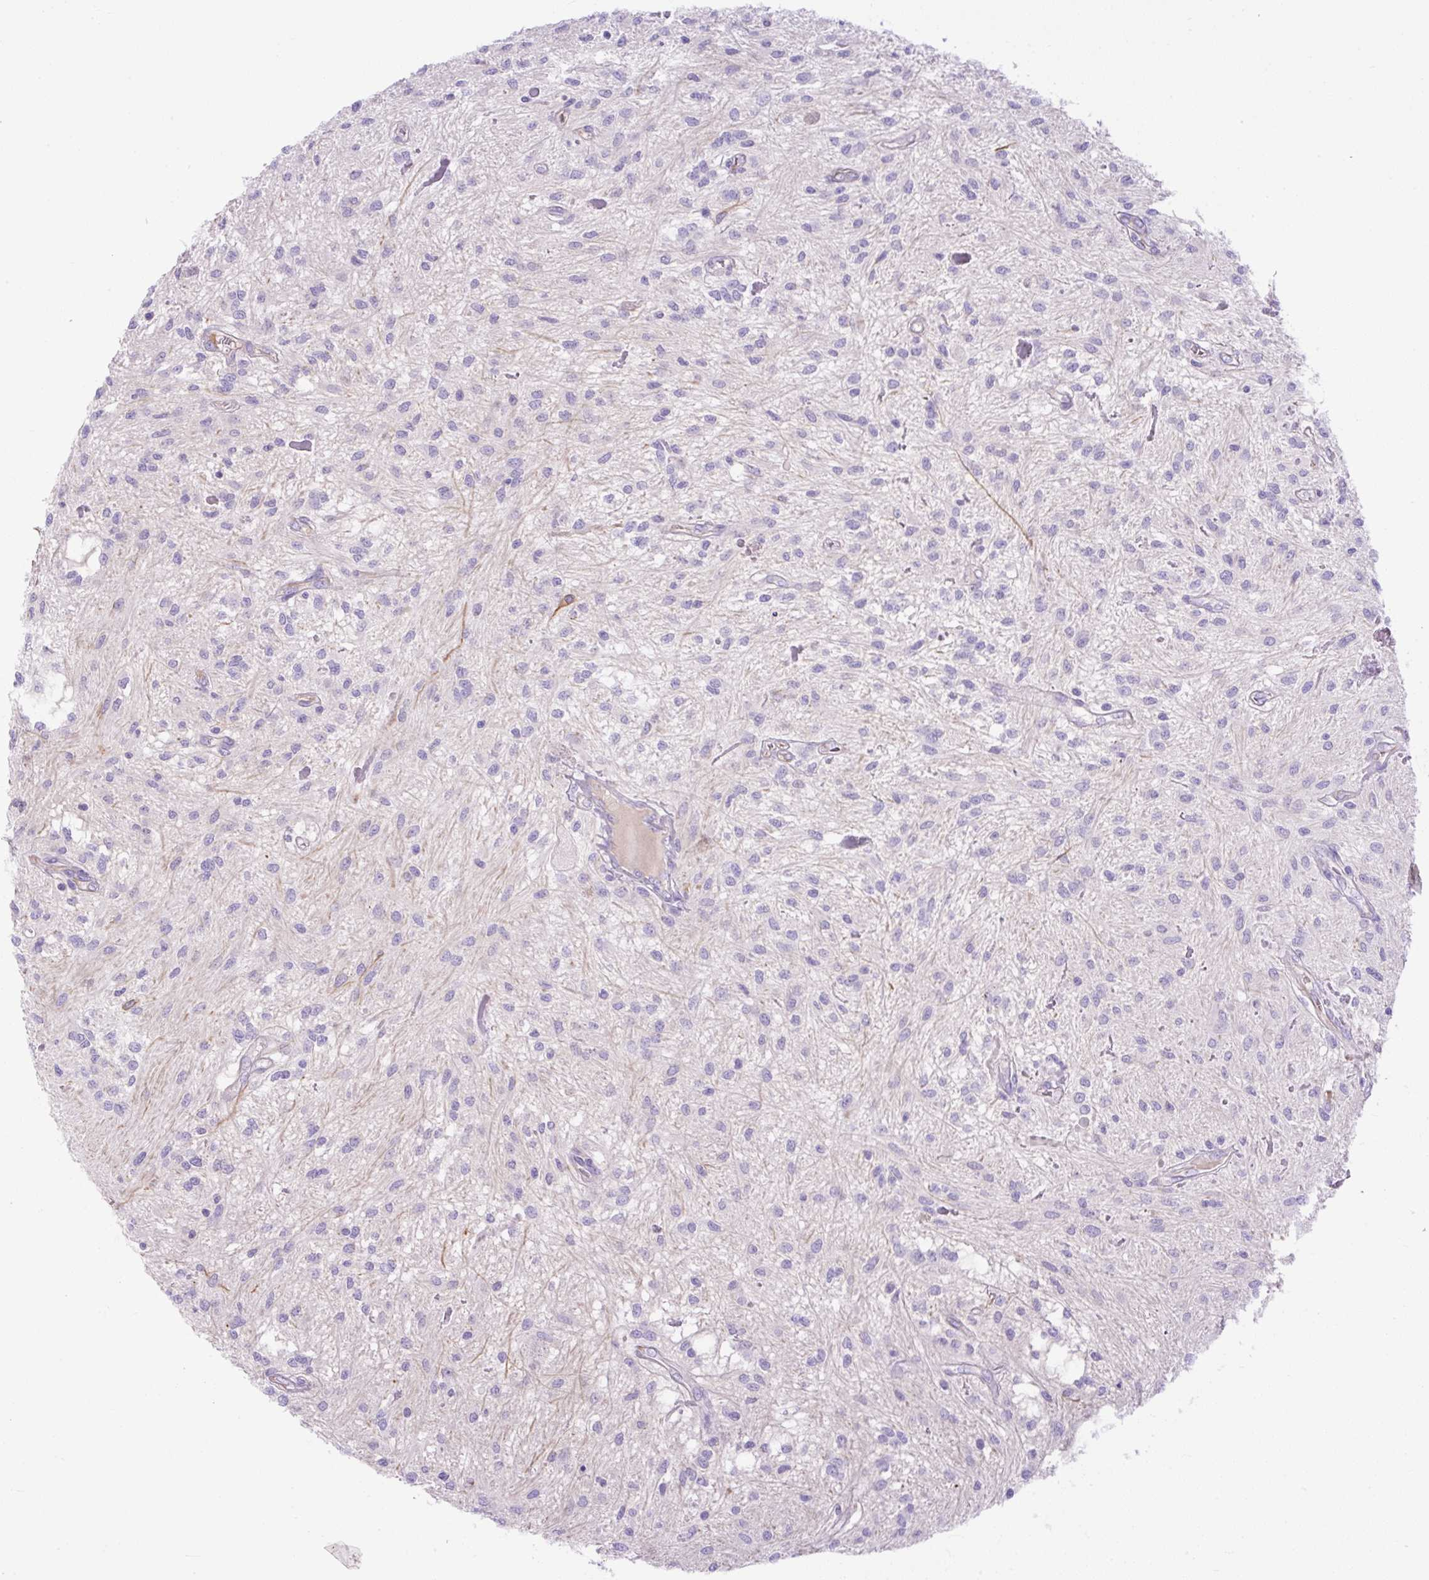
{"staining": {"intensity": "negative", "quantity": "none", "location": "none"}, "tissue": "glioma", "cell_type": "Tumor cells", "image_type": "cancer", "snomed": [{"axis": "morphology", "description": "Glioma, malignant, Low grade"}, {"axis": "topography", "description": "Cerebellum"}], "caption": "Tumor cells show no significant staining in malignant glioma (low-grade). Brightfield microscopy of immunohistochemistry stained with DAB (brown) and hematoxylin (blue), captured at high magnification.", "gene": "SPTBN5", "patient": {"sex": "female", "age": 14}}